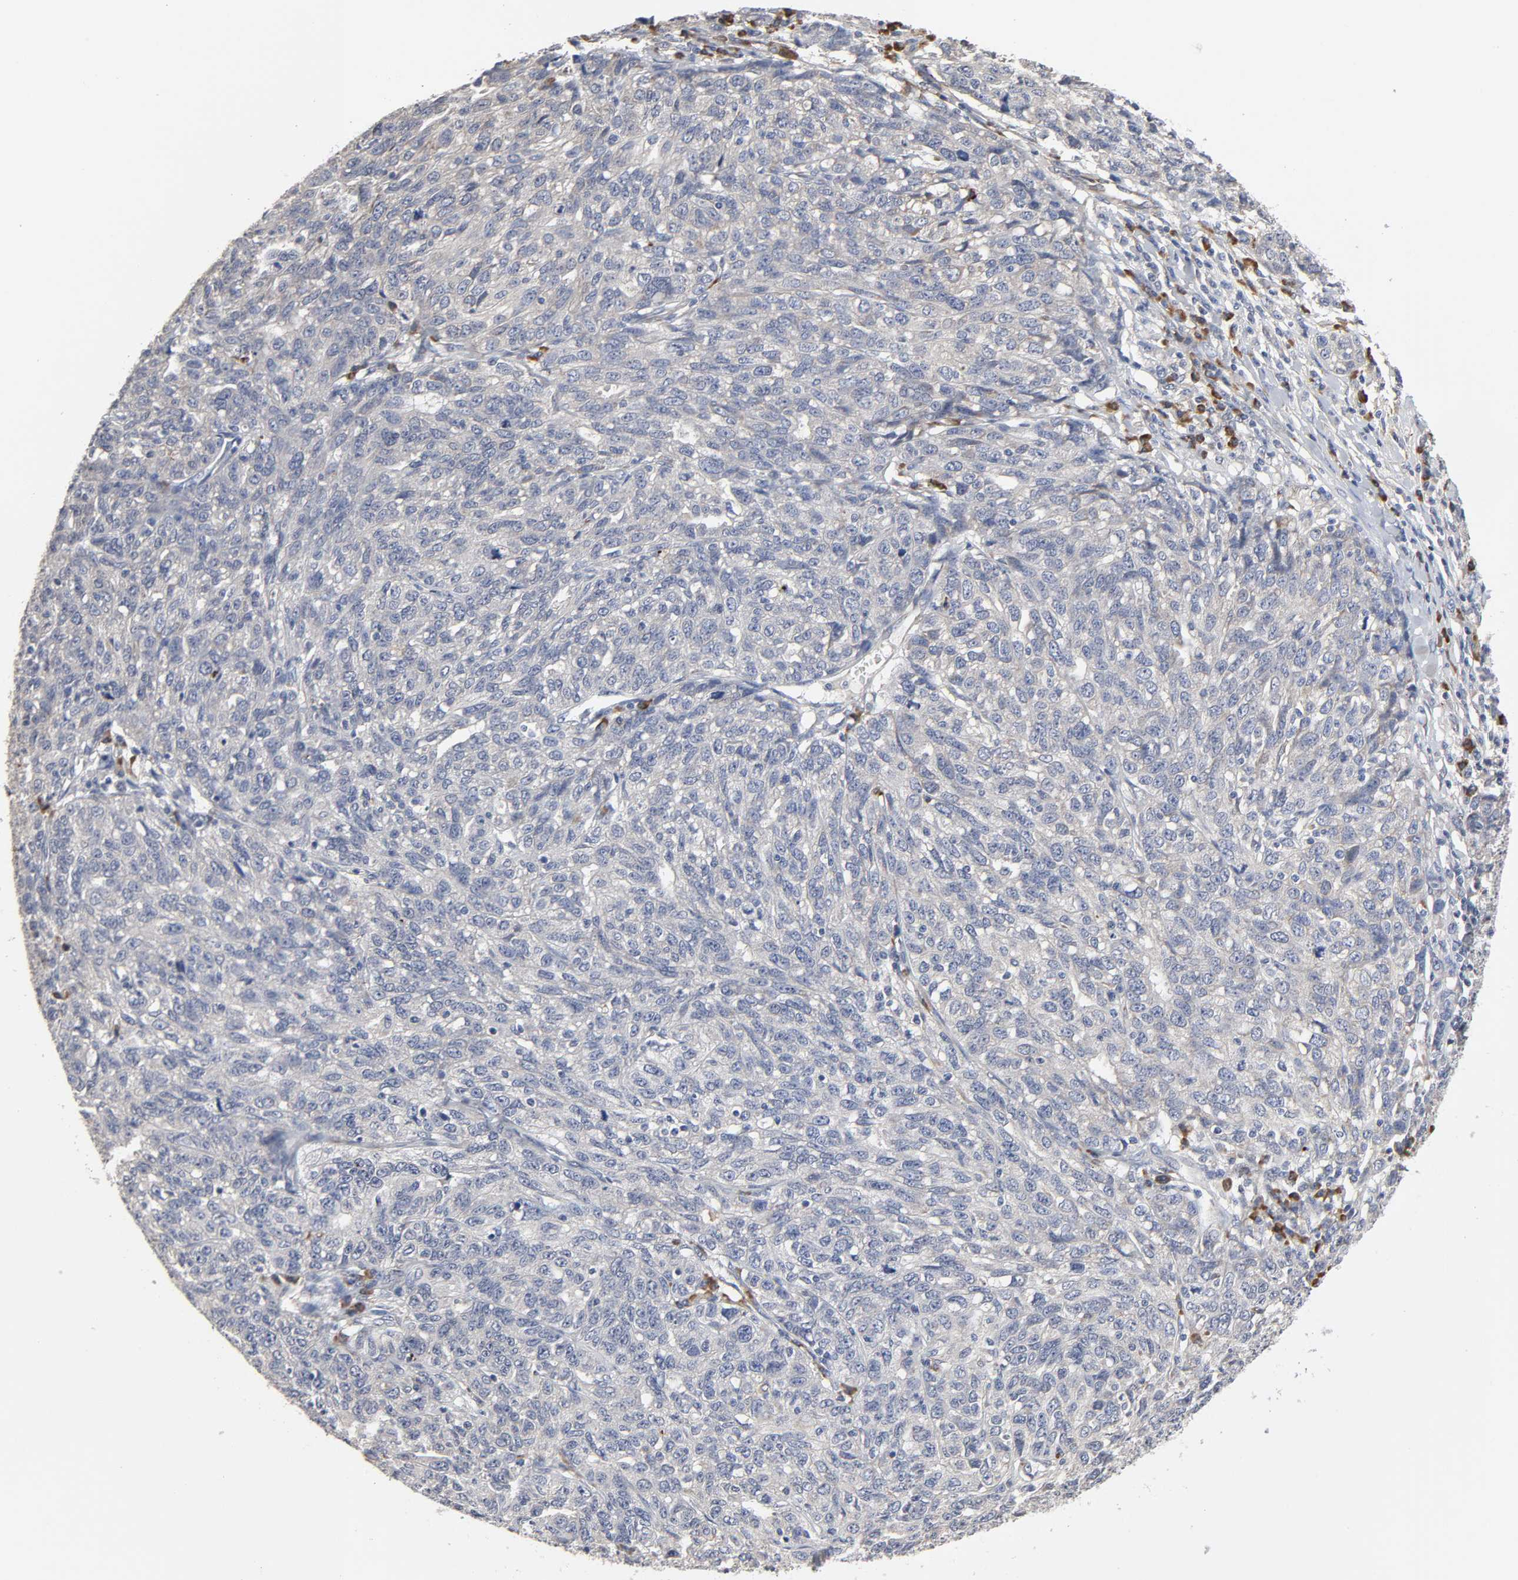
{"staining": {"intensity": "negative", "quantity": "none", "location": "none"}, "tissue": "ovarian cancer", "cell_type": "Tumor cells", "image_type": "cancer", "snomed": [{"axis": "morphology", "description": "Cystadenocarcinoma, serous, NOS"}, {"axis": "topography", "description": "Ovary"}], "caption": "High power microscopy photomicrograph of an immunohistochemistry (IHC) histopathology image of ovarian serous cystadenocarcinoma, revealing no significant staining in tumor cells.", "gene": "HDLBP", "patient": {"sex": "female", "age": 71}}